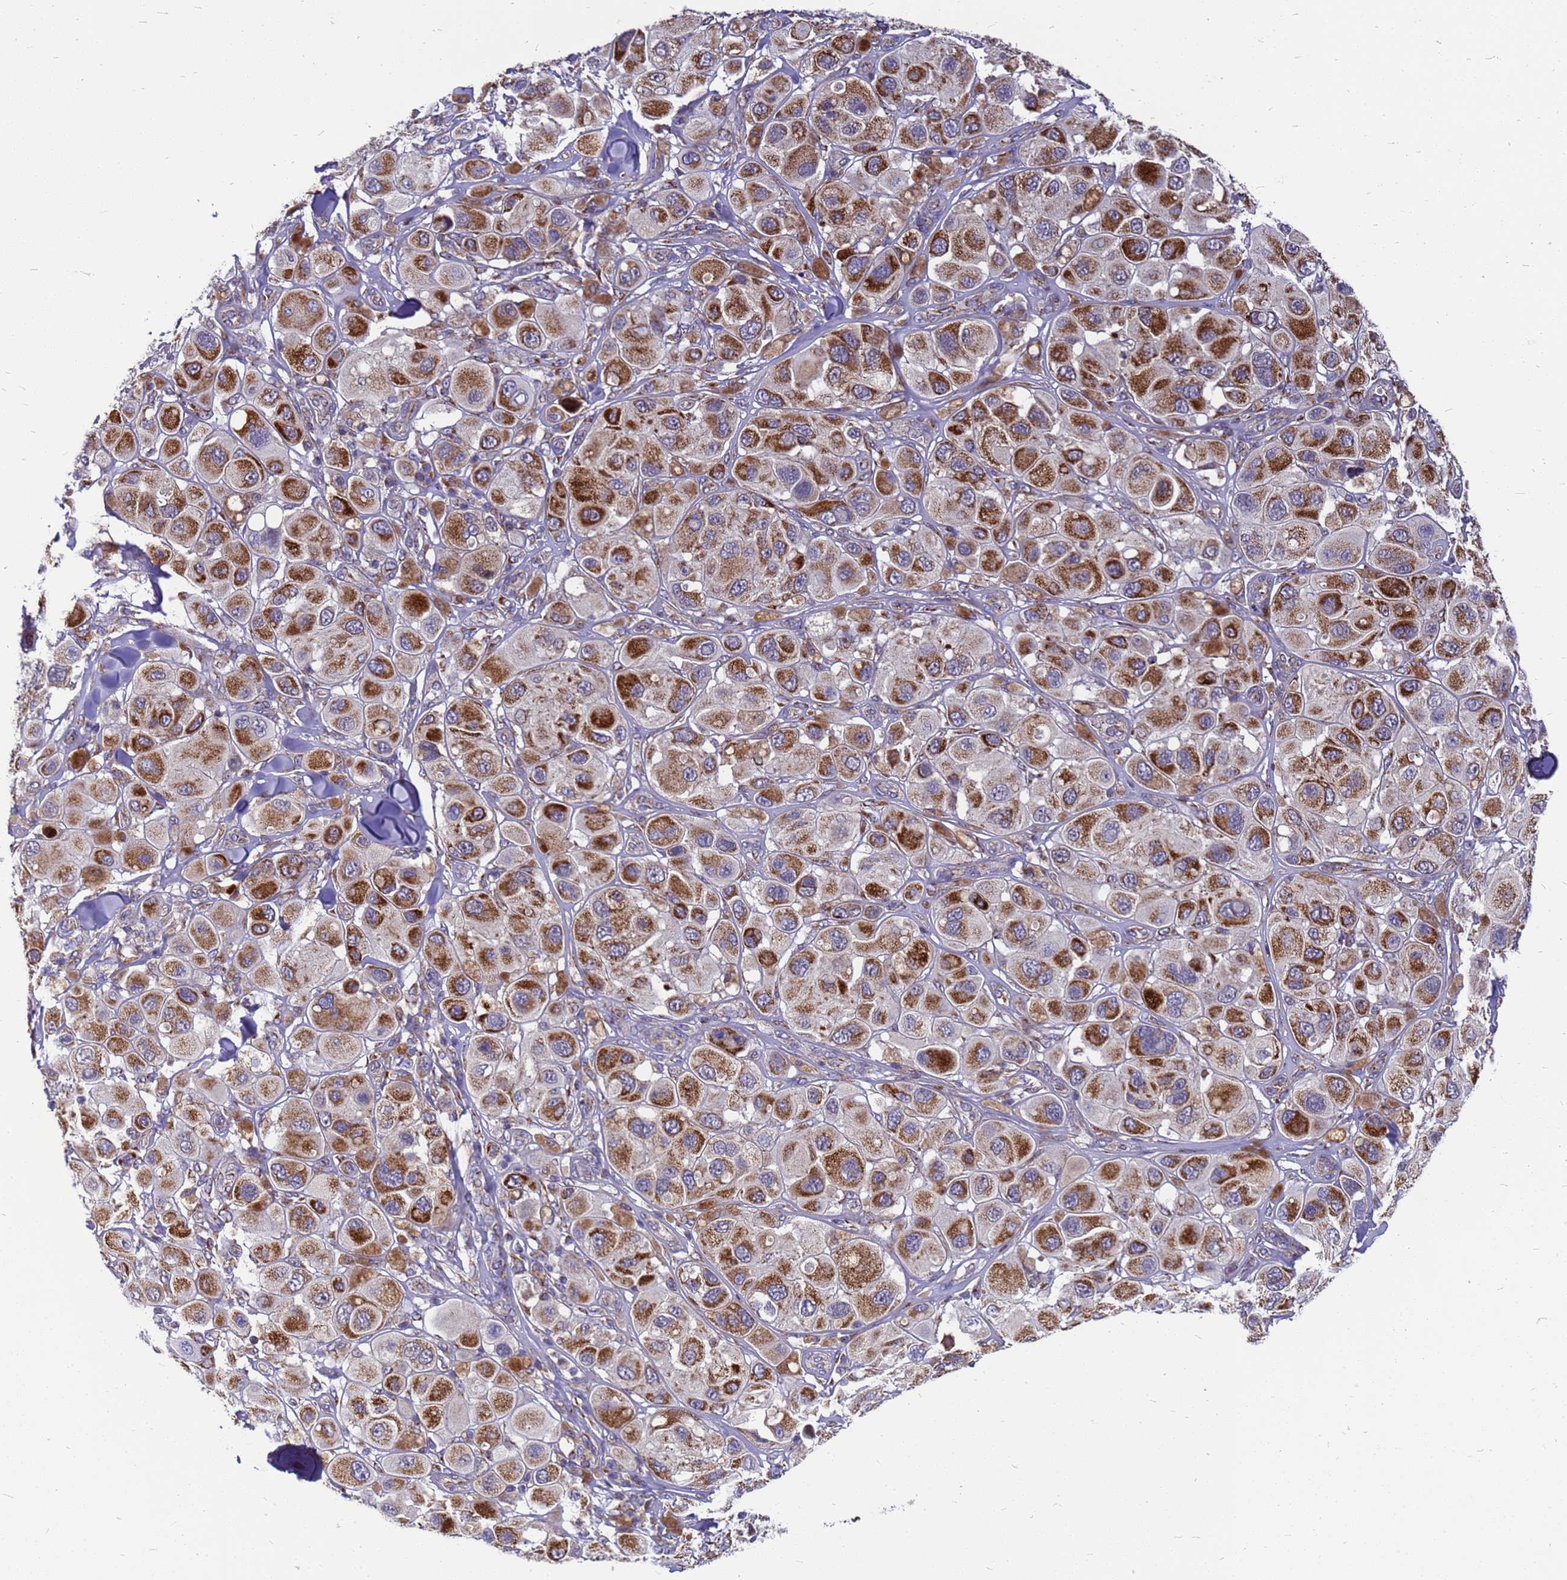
{"staining": {"intensity": "moderate", "quantity": ">75%", "location": "cytoplasmic/membranous"}, "tissue": "melanoma", "cell_type": "Tumor cells", "image_type": "cancer", "snomed": [{"axis": "morphology", "description": "Malignant melanoma, Metastatic site"}, {"axis": "topography", "description": "Skin"}], "caption": "Immunohistochemistry image of human melanoma stained for a protein (brown), which exhibits medium levels of moderate cytoplasmic/membranous positivity in about >75% of tumor cells.", "gene": "CMC4", "patient": {"sex": "male", "age": 41}}